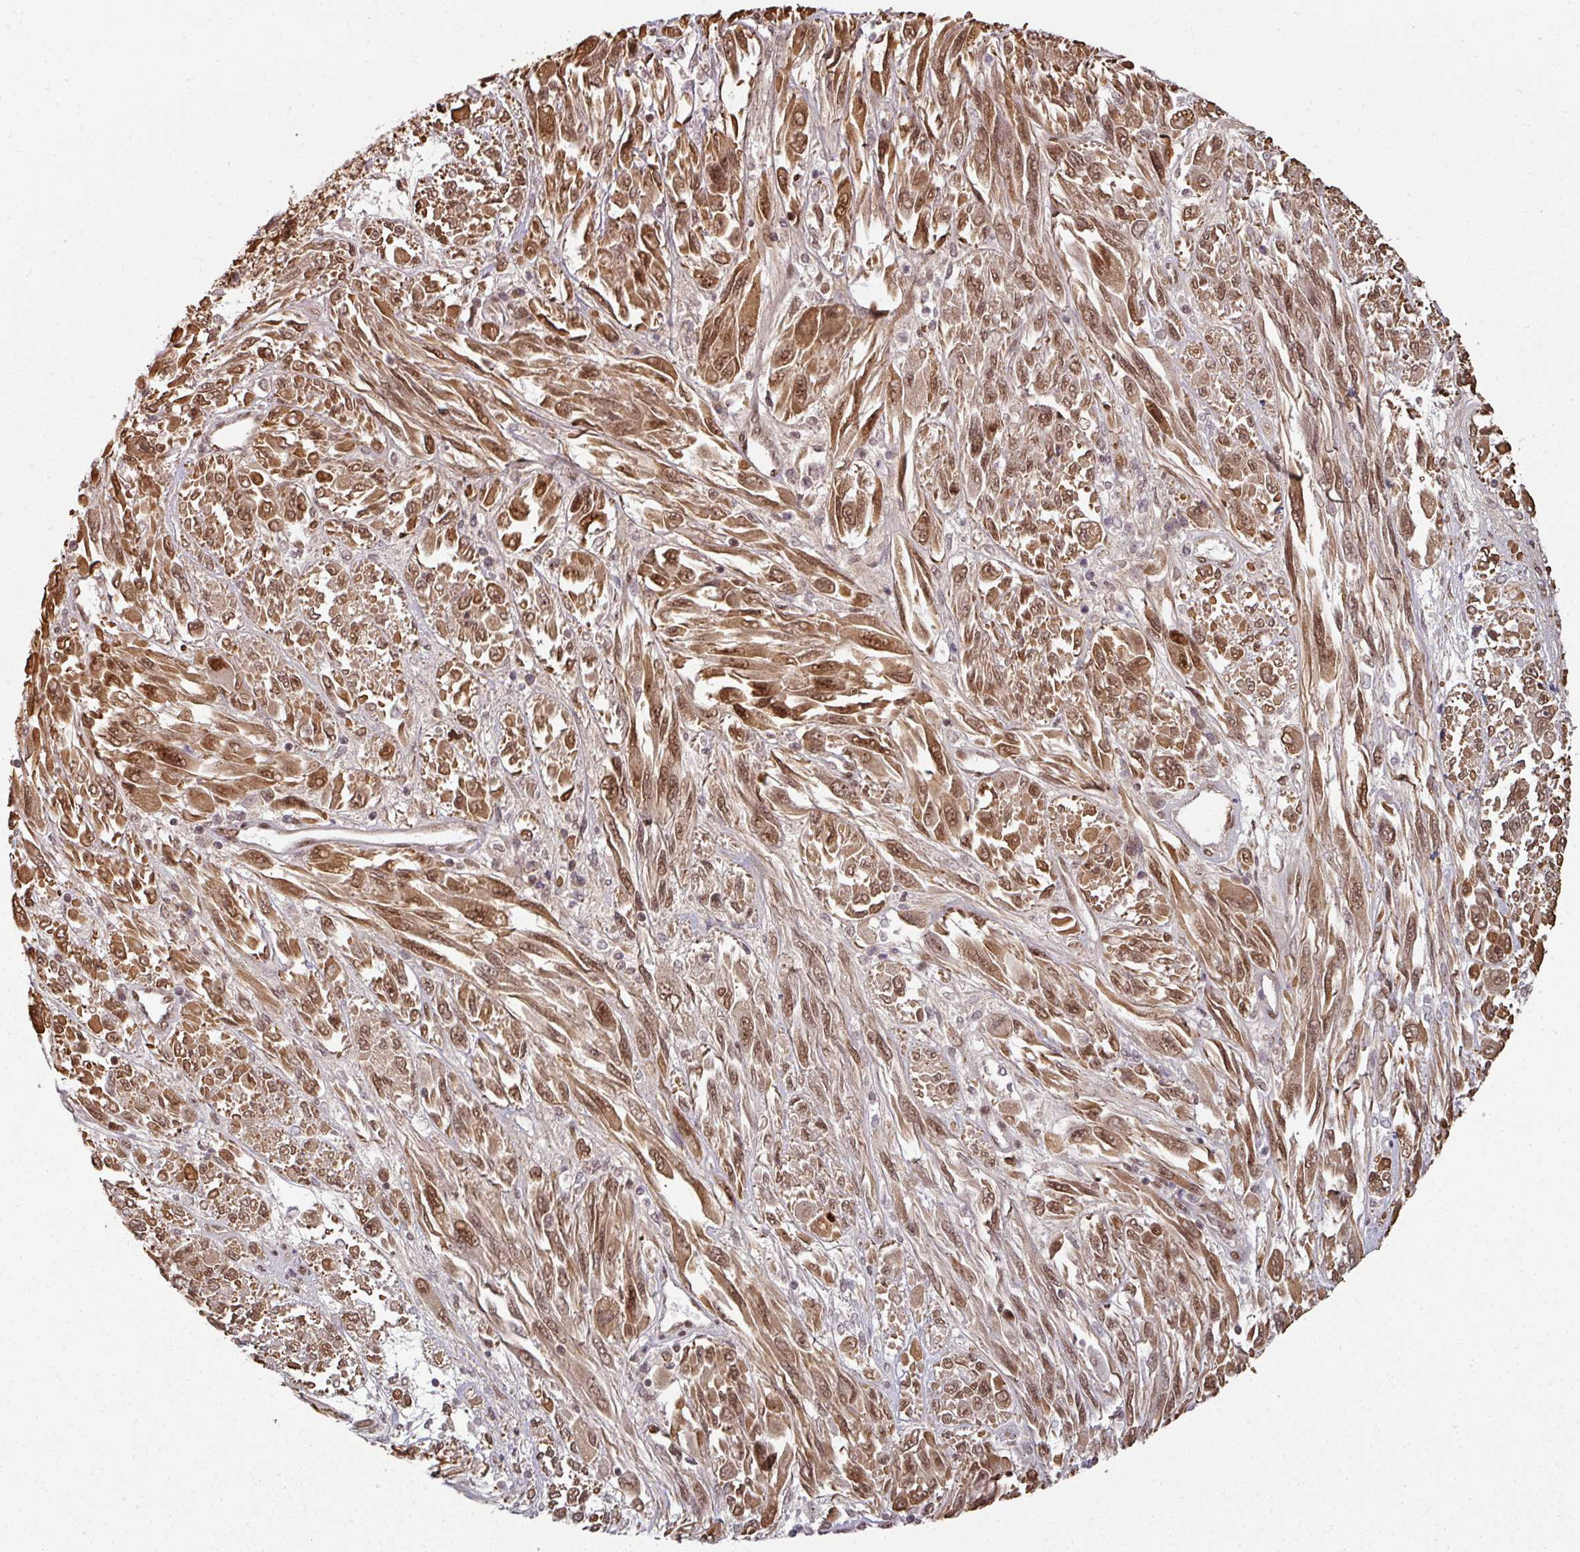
{"staining": {"intensity": "moderate", "quantity": ">75%", "location": "cytoplasmic/membranous,nuclear"}, "tissue": "melanoma", "cell_type": "Tumor cells", "image_type": "cancer", "snomed": [{"axis": "morphology", "description": "Malignant melanoma, NOS"}, {"axis": "topography", "description": "Skin"}], "caption": "Immunohistochemistry of melanoma displays medium levels of moderate cytoplasmic/membranous and nuclear expression in about >75% of tumor cells.", "gene": "SIK3", "patient": {"sex": "female", "age": 91}}